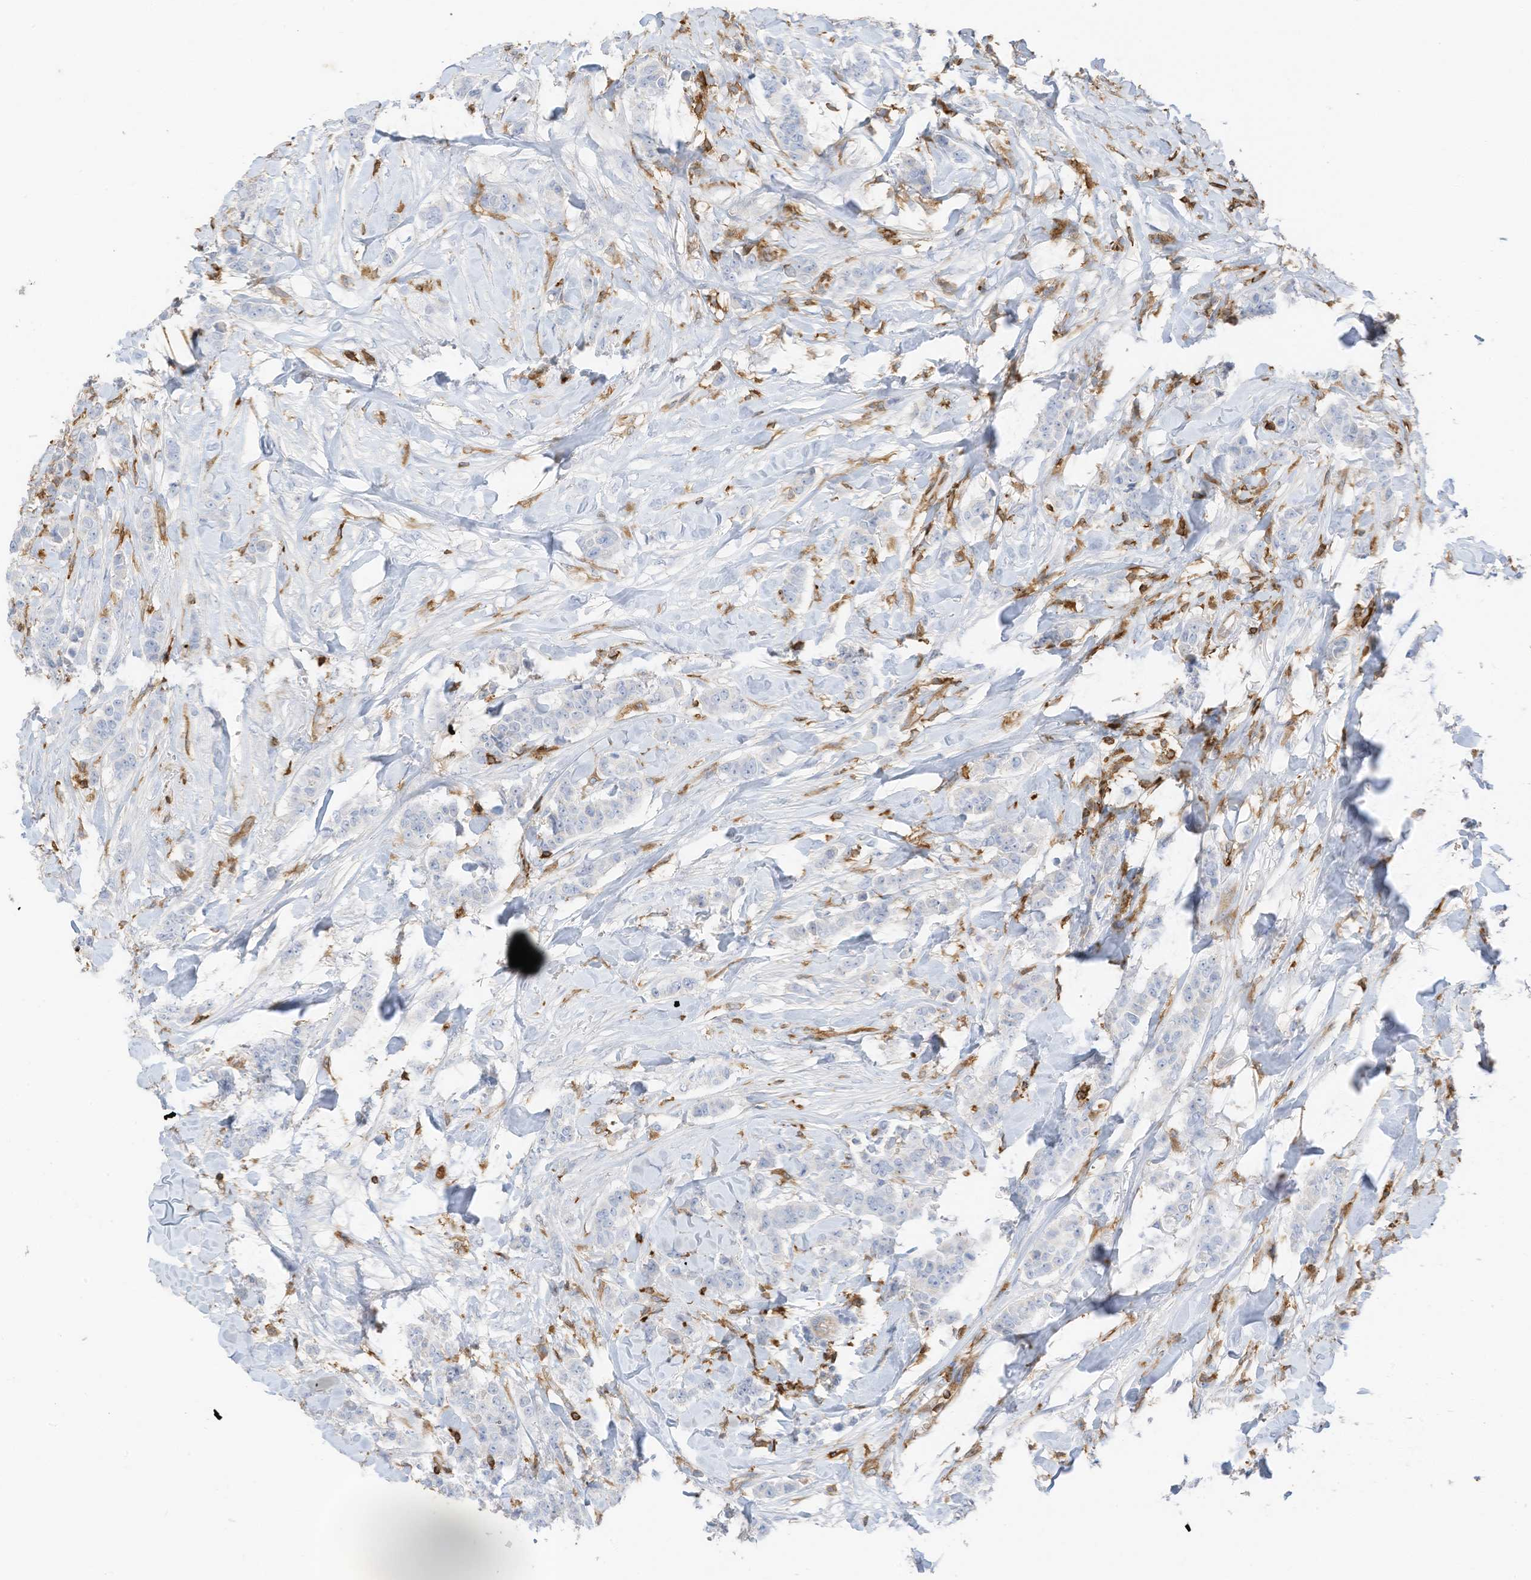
{"staining": {"intensity": "negative", "quantity": "none", "location": "none"}, "tissue": "breast cancer", "cell_type": "Tumor cells", "image_type": "cancer", "snomed": [{"axis": "morphology", "description": "Duct carcinoma"}, {"axis": "topography", "description": "Breast"}], "caption": "Breast invasive ductal carcinoma stained for a protein using immunohistochemistry exhibits no expression tumor cells.", "gene": "ARHGAP25", "patient": {"sex": "female", "age": 40}}